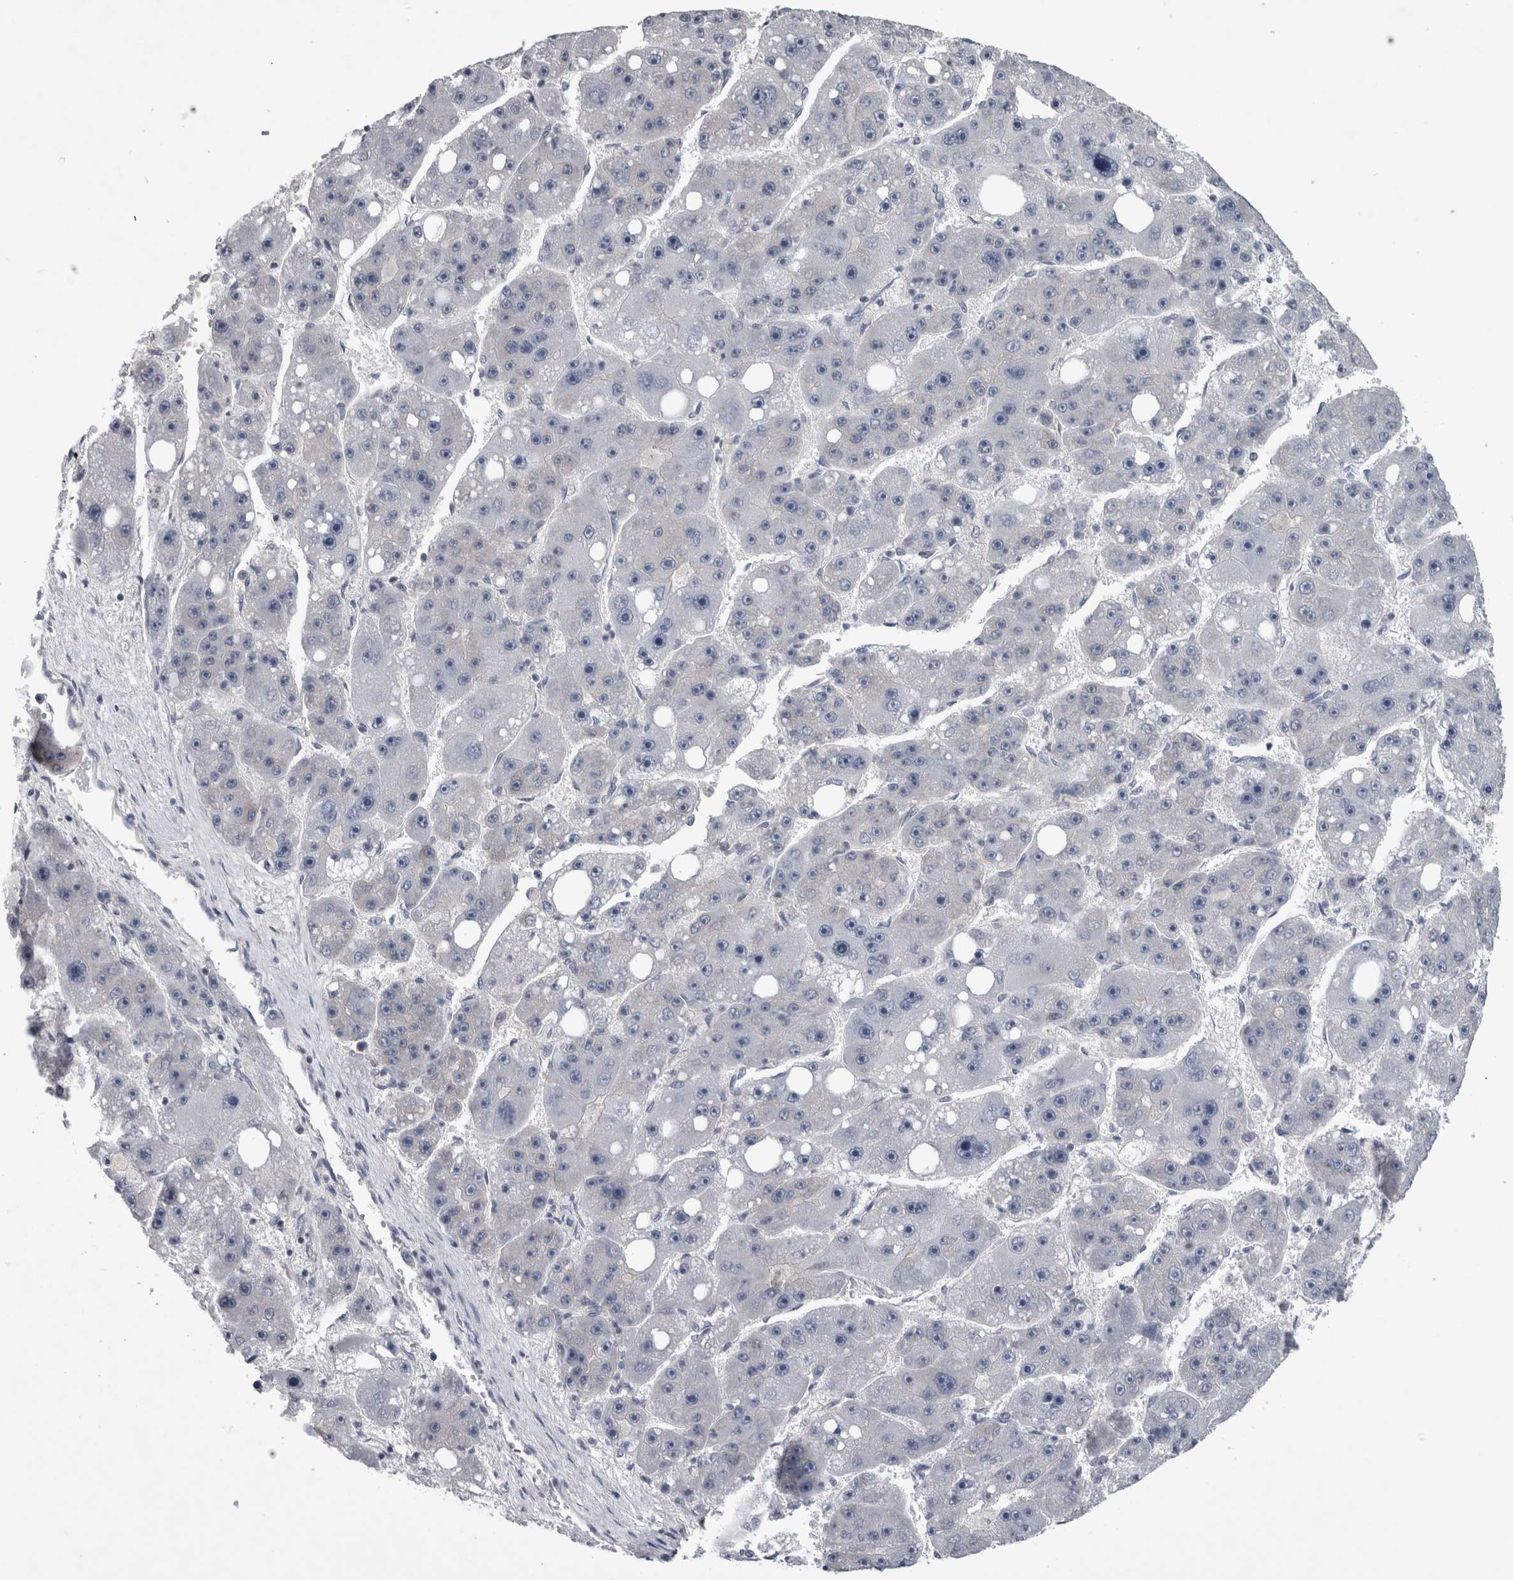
{"staining": {"intensity": "negative", "quantity": "none", "location": "none"}, "tissue": "liver cancer", "cell_type": "Tumor cells", "image_type": "cancer", "snomed": [{"axis": "morphology", "description": "Carcinoma, Hepatocellular, NOS"}, {"axis": "topography", "description": "Liver"}], "caption": "Tumor cells show no significant positivity in liver hepatocellular carcinoma. (IHC, brightfield microscopy, high magnification).", "gene": "PRRC2C", "patient": {"sex": "female", "age": 61}}